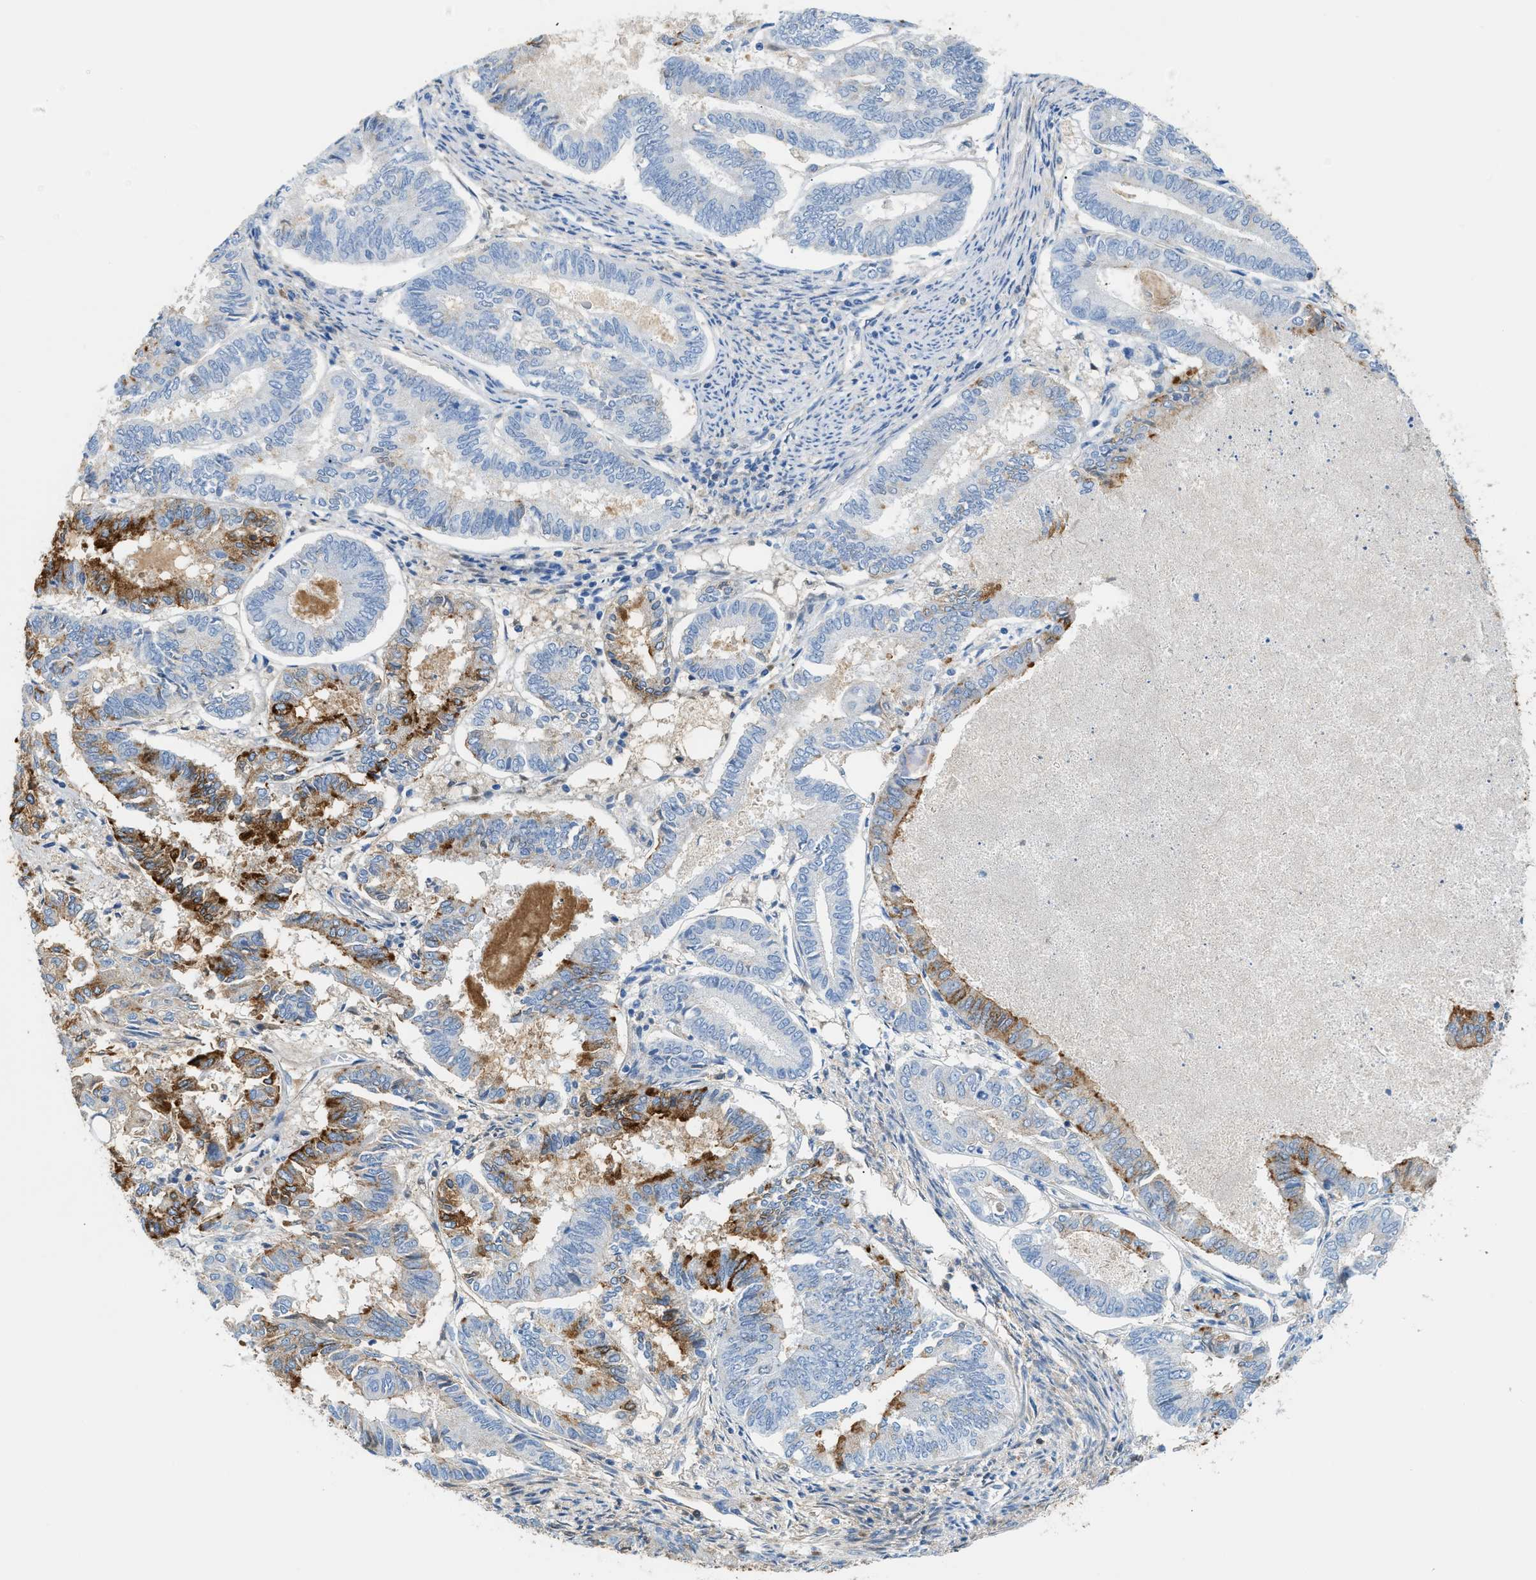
{"staining": {"intensity": "moderate", "quantity": "<25%", "location": "cytoplasmic/membranous"}, "tissue": "endometrial cancer", "cell_type": "Tumor cells", "image_type": "cancer", "snomed": [{"axis": "morphology", "description": "Adenocarcinoma, NOS"}, {"axis": "topography", "description": "Endometrium"}], "caption": "Protein expression analysis of human adenocarcinoma (endometrial) reveals moderate cytoplasmic/membranous staining in about <25% of tumor cells.", "gene": "CFI", "patient": {"sex": "female", "age": 86}}